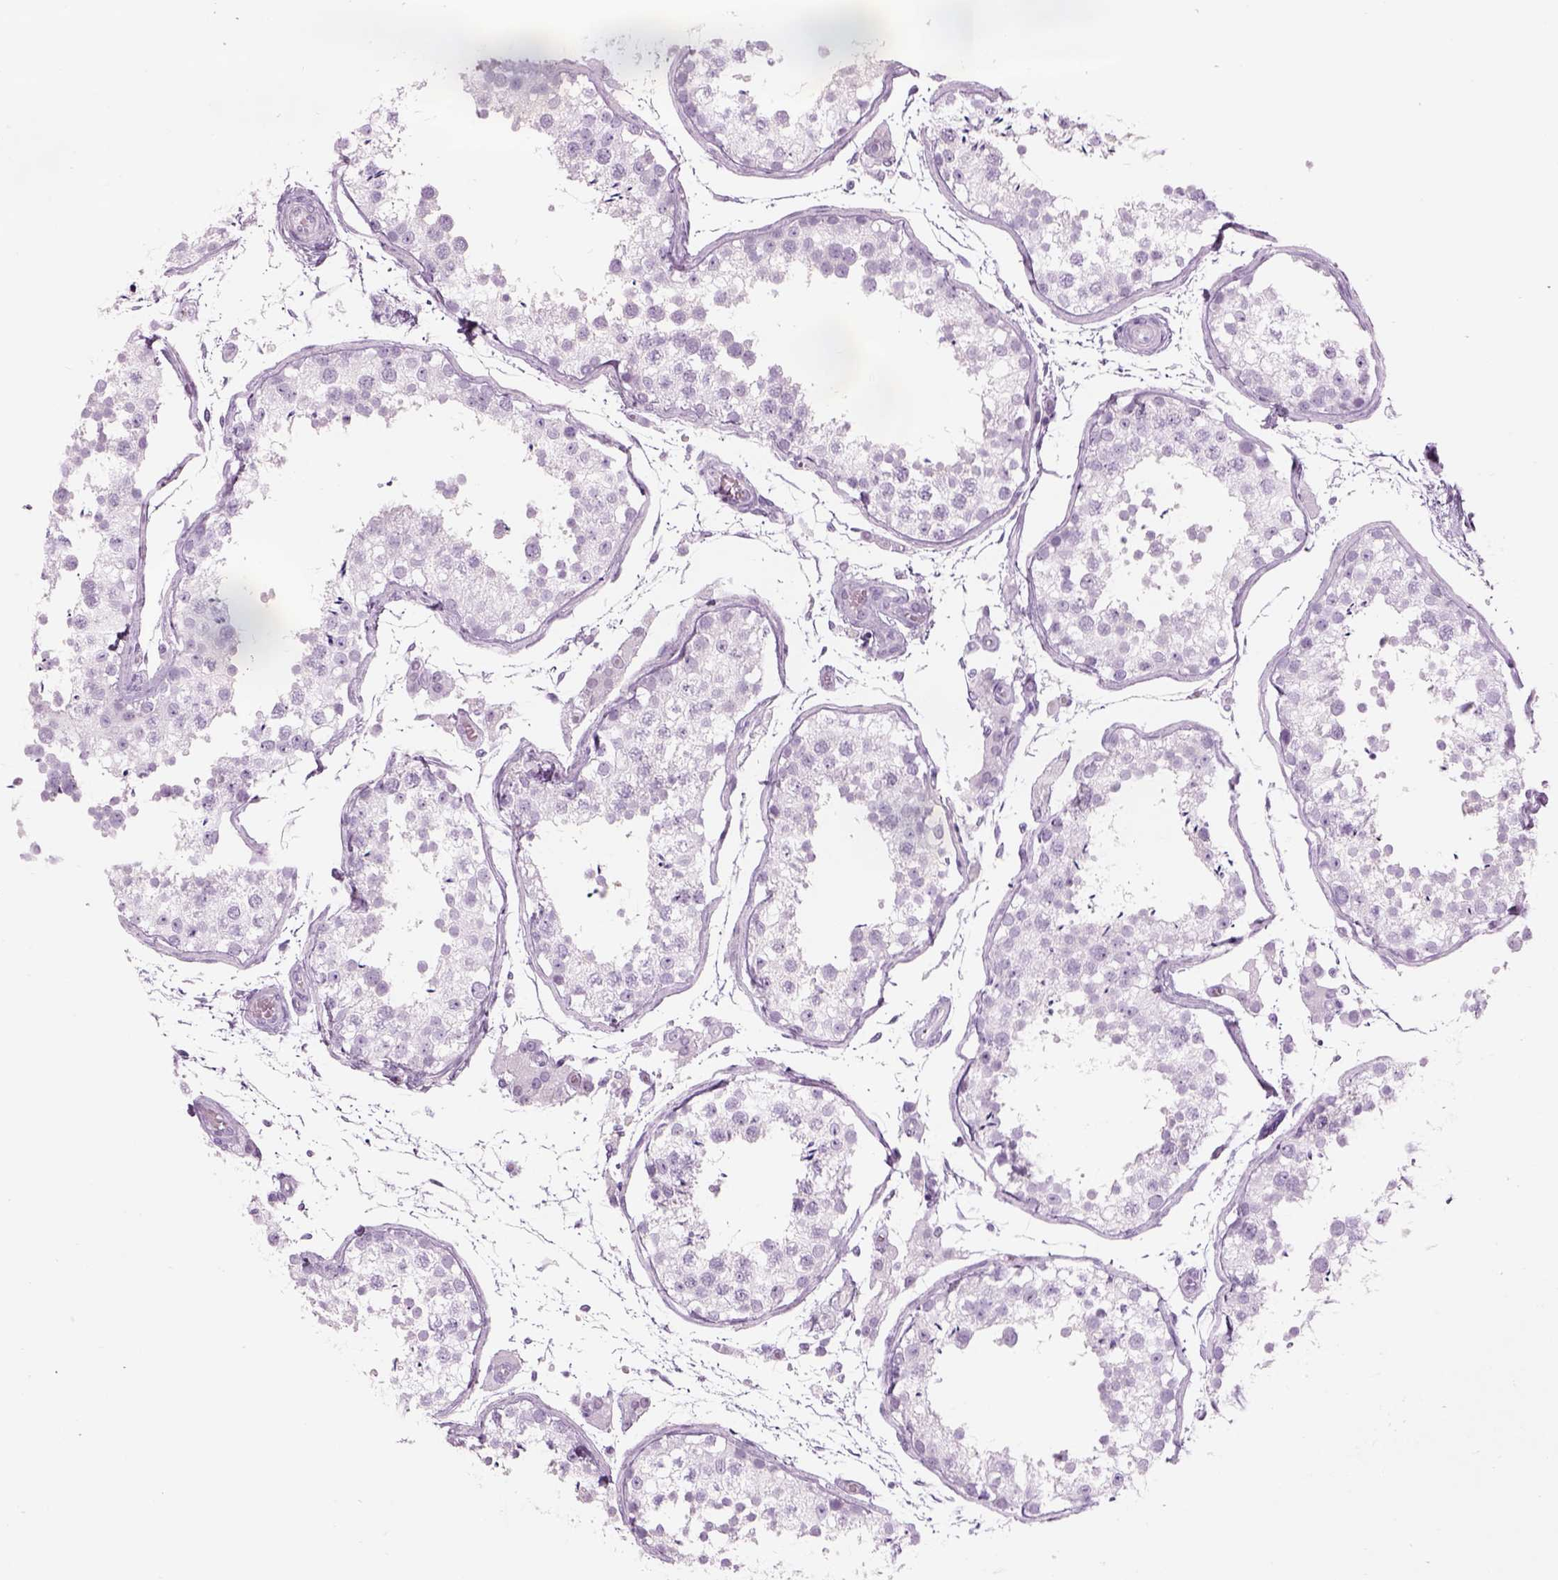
{"staining": {"intensity": "negative", "quantity": "none", "location": "none"}, "tissue": "testis", "cell_type": "Cells in seminiferous ducts", "image_type": "normal", "snomed": [{"axis": "morphology", "description": "Normal tissue, NOS"}, {"axis": "topography", "description": "Testis"}], "caption": "High magnification brightfield microscopy of unremarkable testis stained with DAB (brown) and counterstained with hematoxylin (blue): cells in seminiferous ducts show no significant expression.", "gene": "SAG", "patient": {"sex": "male", "age": 29}}